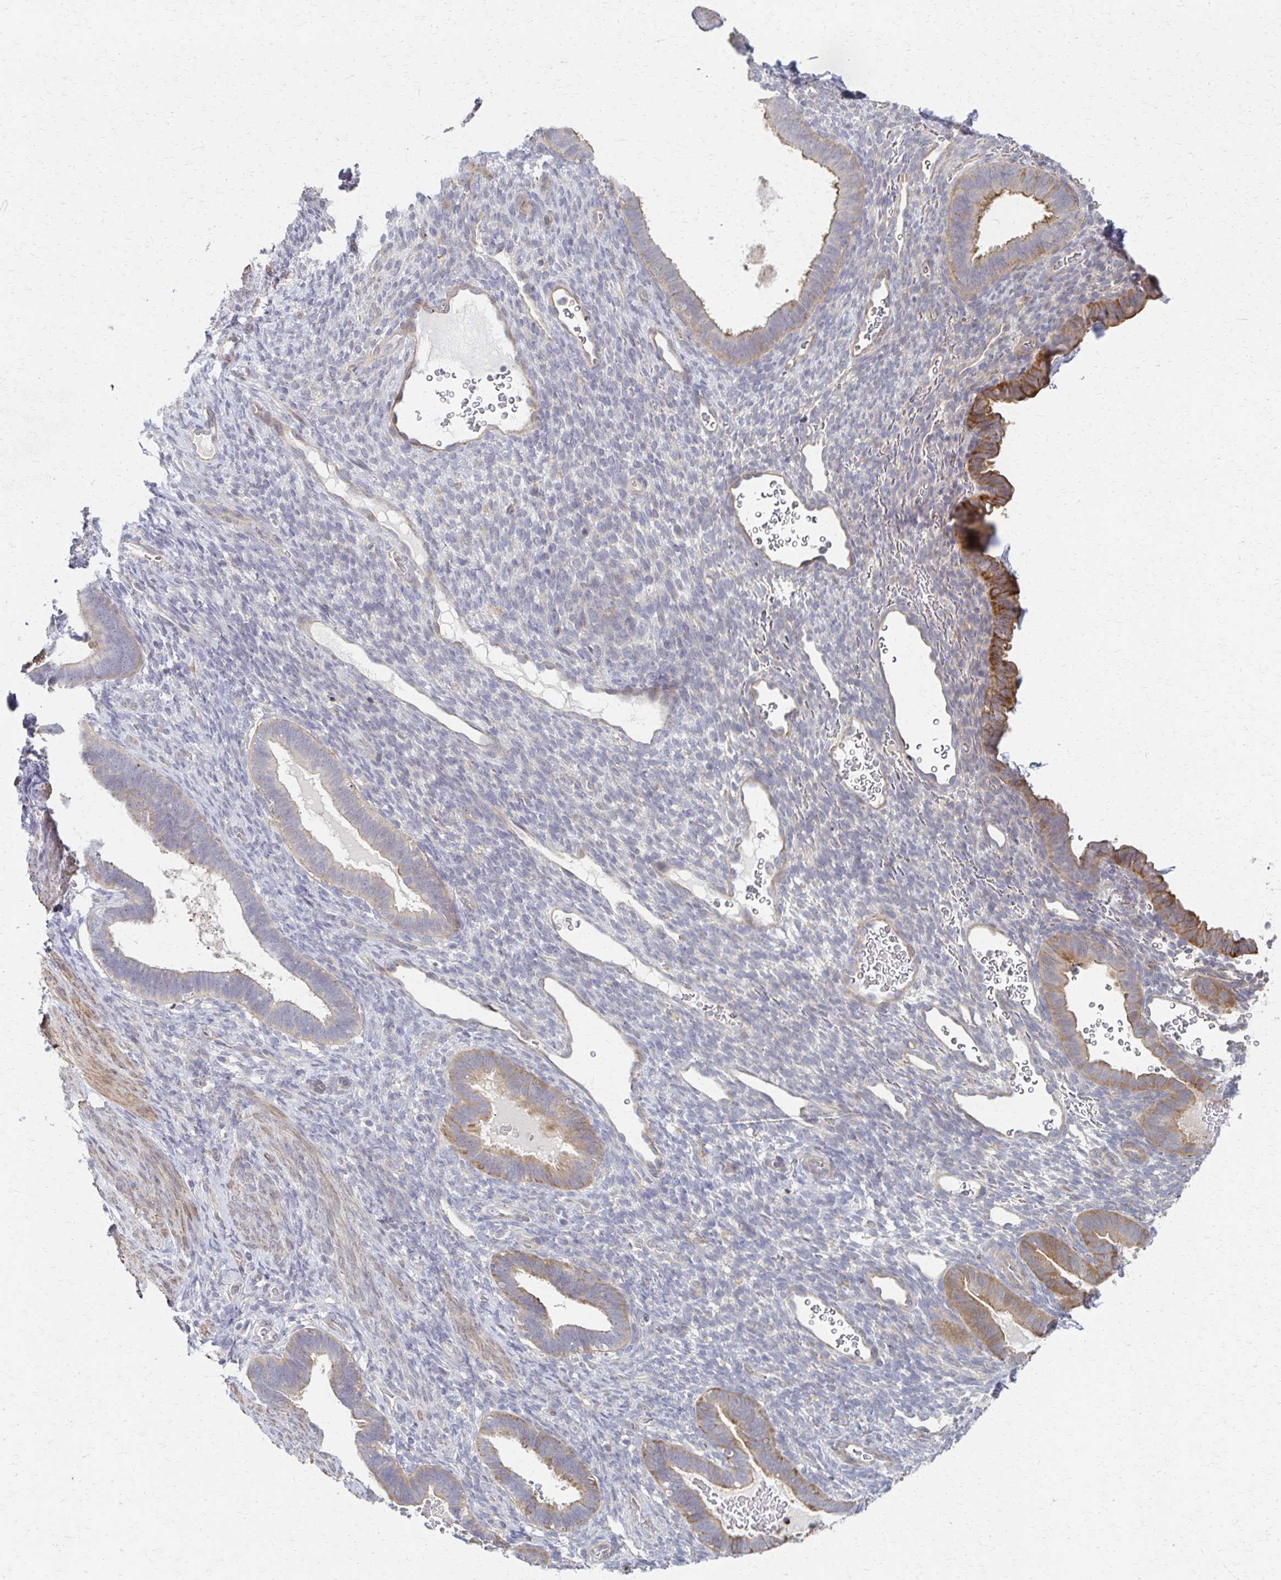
{"staining": {"intensity": "negative", "quantity": "none", "location": "none"}, "tissue": "endometrium", "cell_type": "Cells in endometrial stroma", "image_type": "normal", "snomed": [{"axis": "morphology", "description": "Normal tissue, NOS"}, {"axis": "topography", "description": "Endometrium"}], "caption": "This is an immunohistochemistry histopathology image of unremarkable human endometrium. There is no staining in cells in endometrial stroma.", "gene": "EOLA1", "patient": {"sex": "female", "age": 34}}